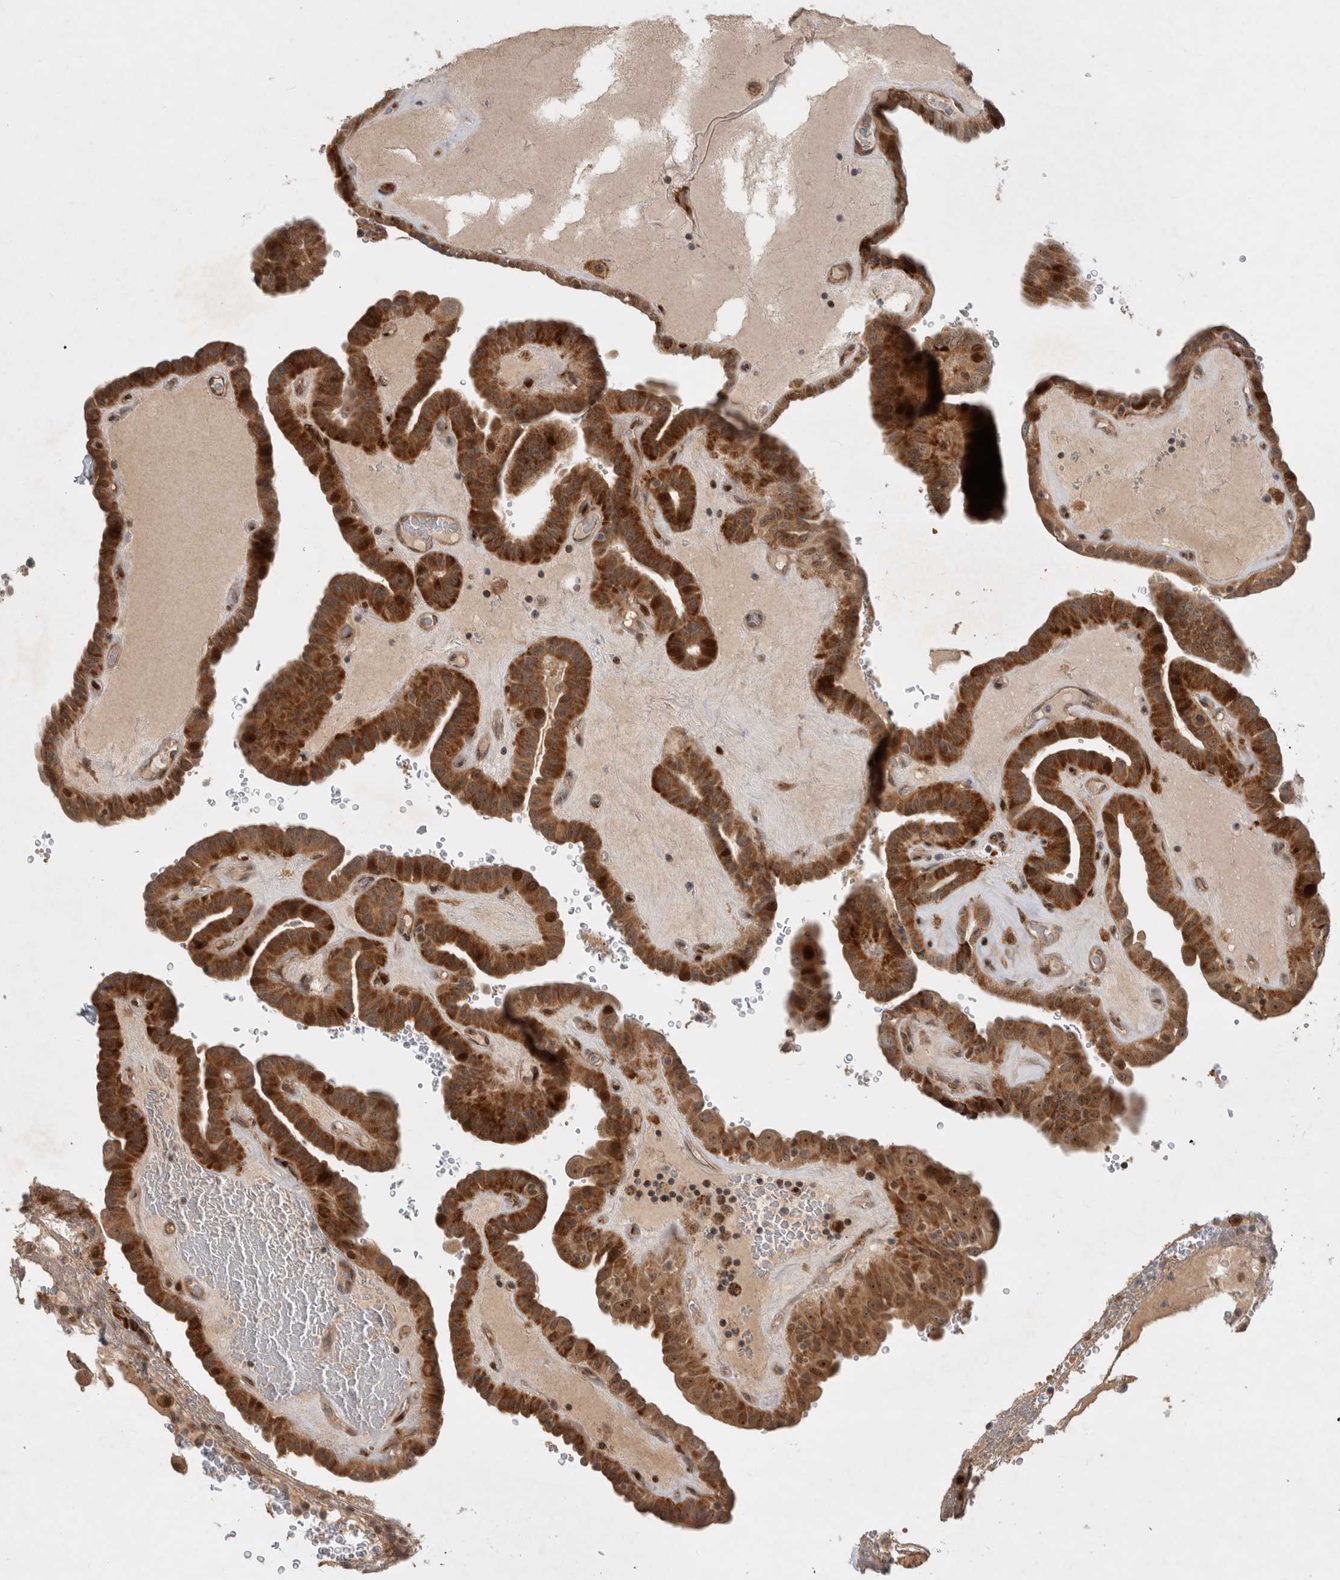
{"staining": {"intensity": "moderate", "quantity": ">75%", "location": "cytoplasmic/membranous,nuclear"}, "tissue": "thyroid cancer", "cell_type": "Tumor cells", "image_type": "cancer", "snomed": [{"axis": "morphology", "description": "Papillary adenocarcinoma, NOS"}, {"axis": "topography", "description": "Thyroid gland"}], "caption": "IHC (DAB) staining of human thyroid cancer demonstrates moderate cytoplasmic/membranous and nuclear protein expression in about >75% of tumor cells. (DAB (3,3'-diaminobenzidine) = brown stain, brightfield microscopy at high magnification).", "gene": "INSRR", "patient": {"sex": "male", "age": 77}}